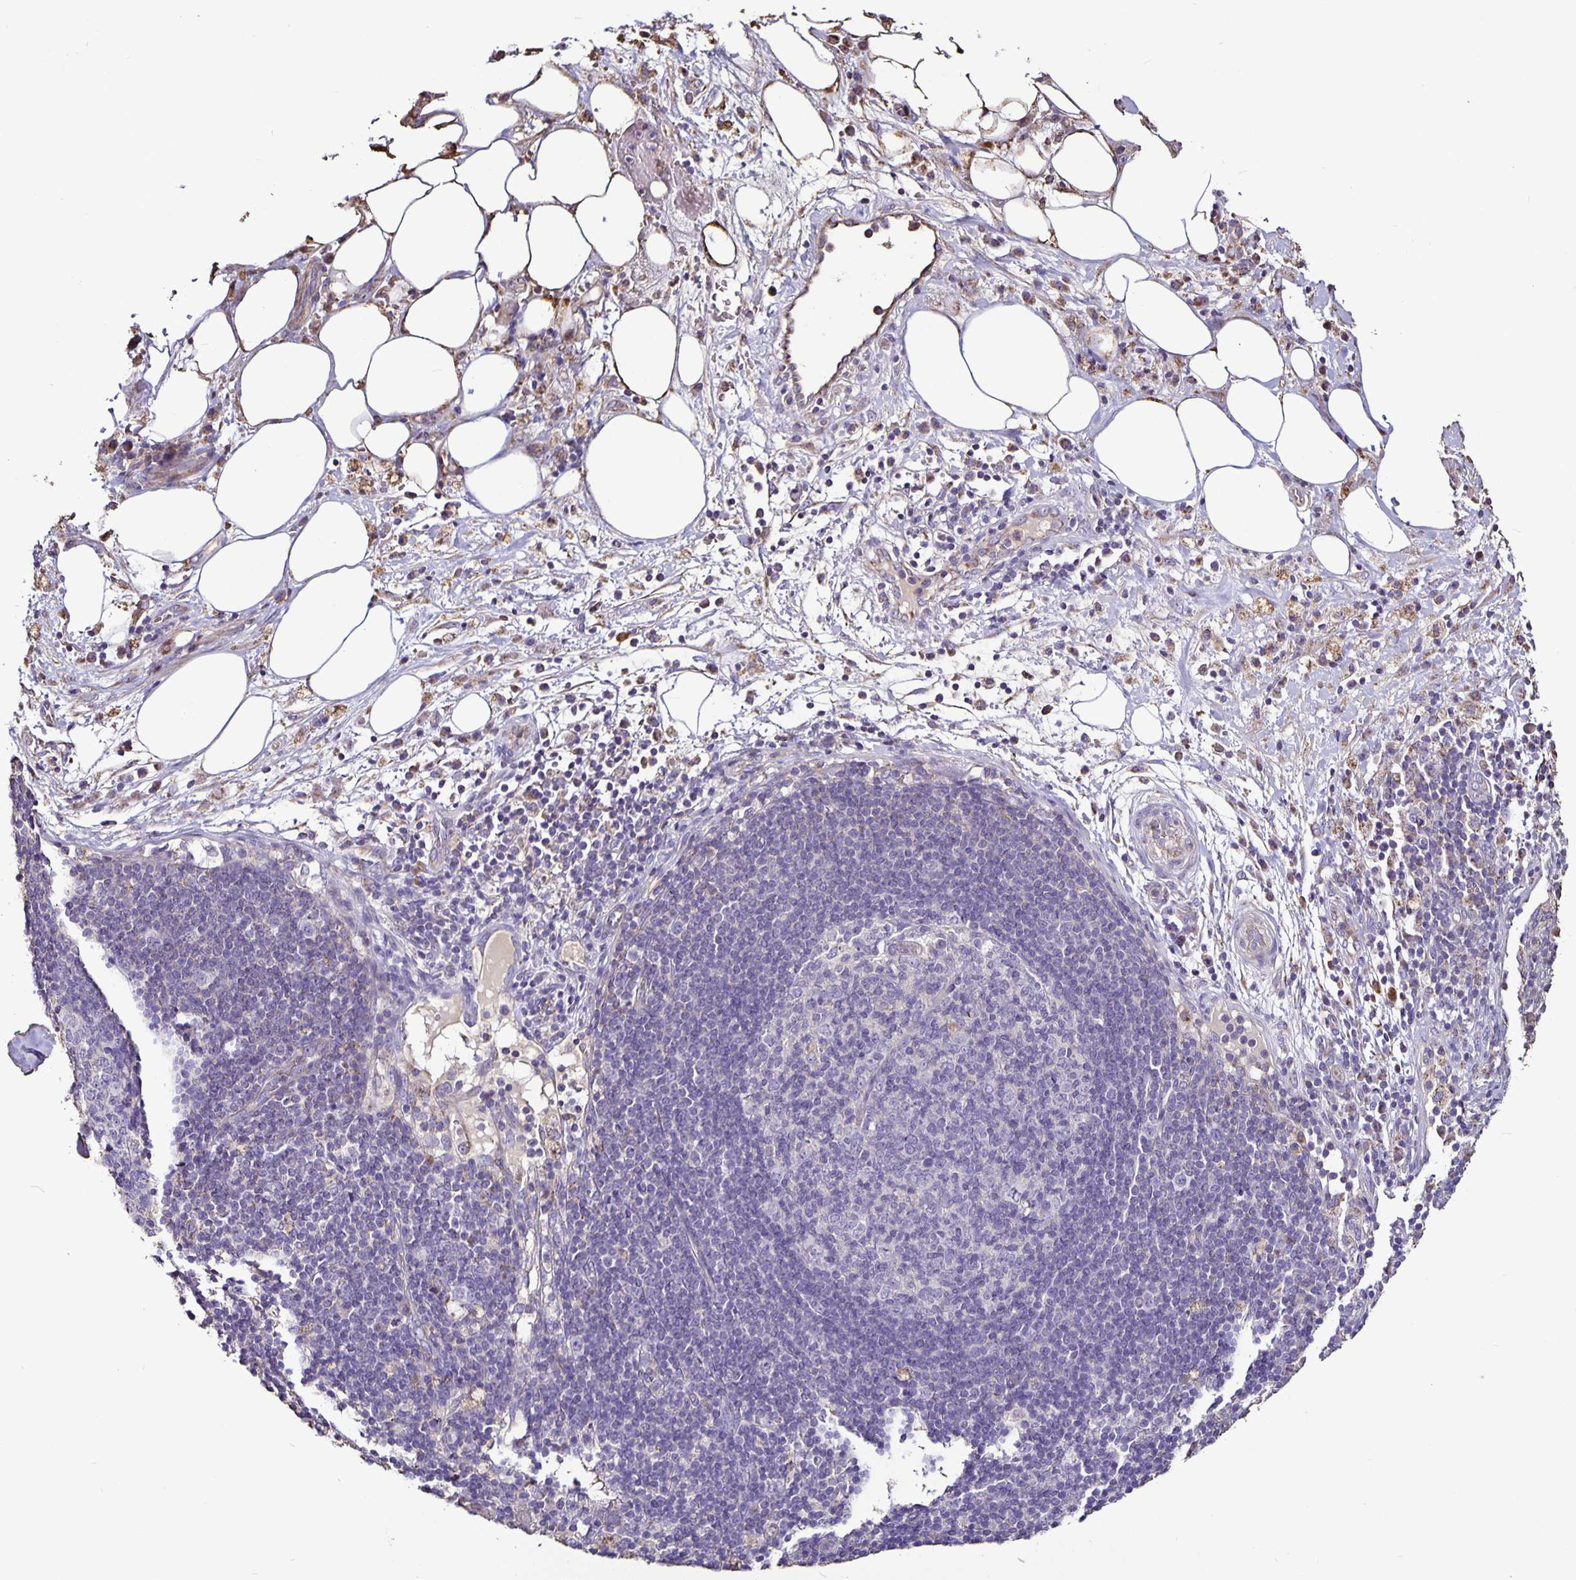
{"staining": {"intensity": "negative", "quantity": "none", "location": "none"}, "tissue": "pancreatic cancer", "cell_type": "Tumor cells", "image_type": "cancer", "snomed": [{"axis": "morphology", "description": "Adenocarcinoma, NOS"}, {"axis": "topography", "description": "Pancreas"}], "caption": "DAB (3,3'-diaminobenzidine) immunohistochemical staining of human pancreatic adenocarcinoma shows no significant expression in tumor cells.", "gene": "FCER1A", "patient": {"sex": "male", "age": 71}}